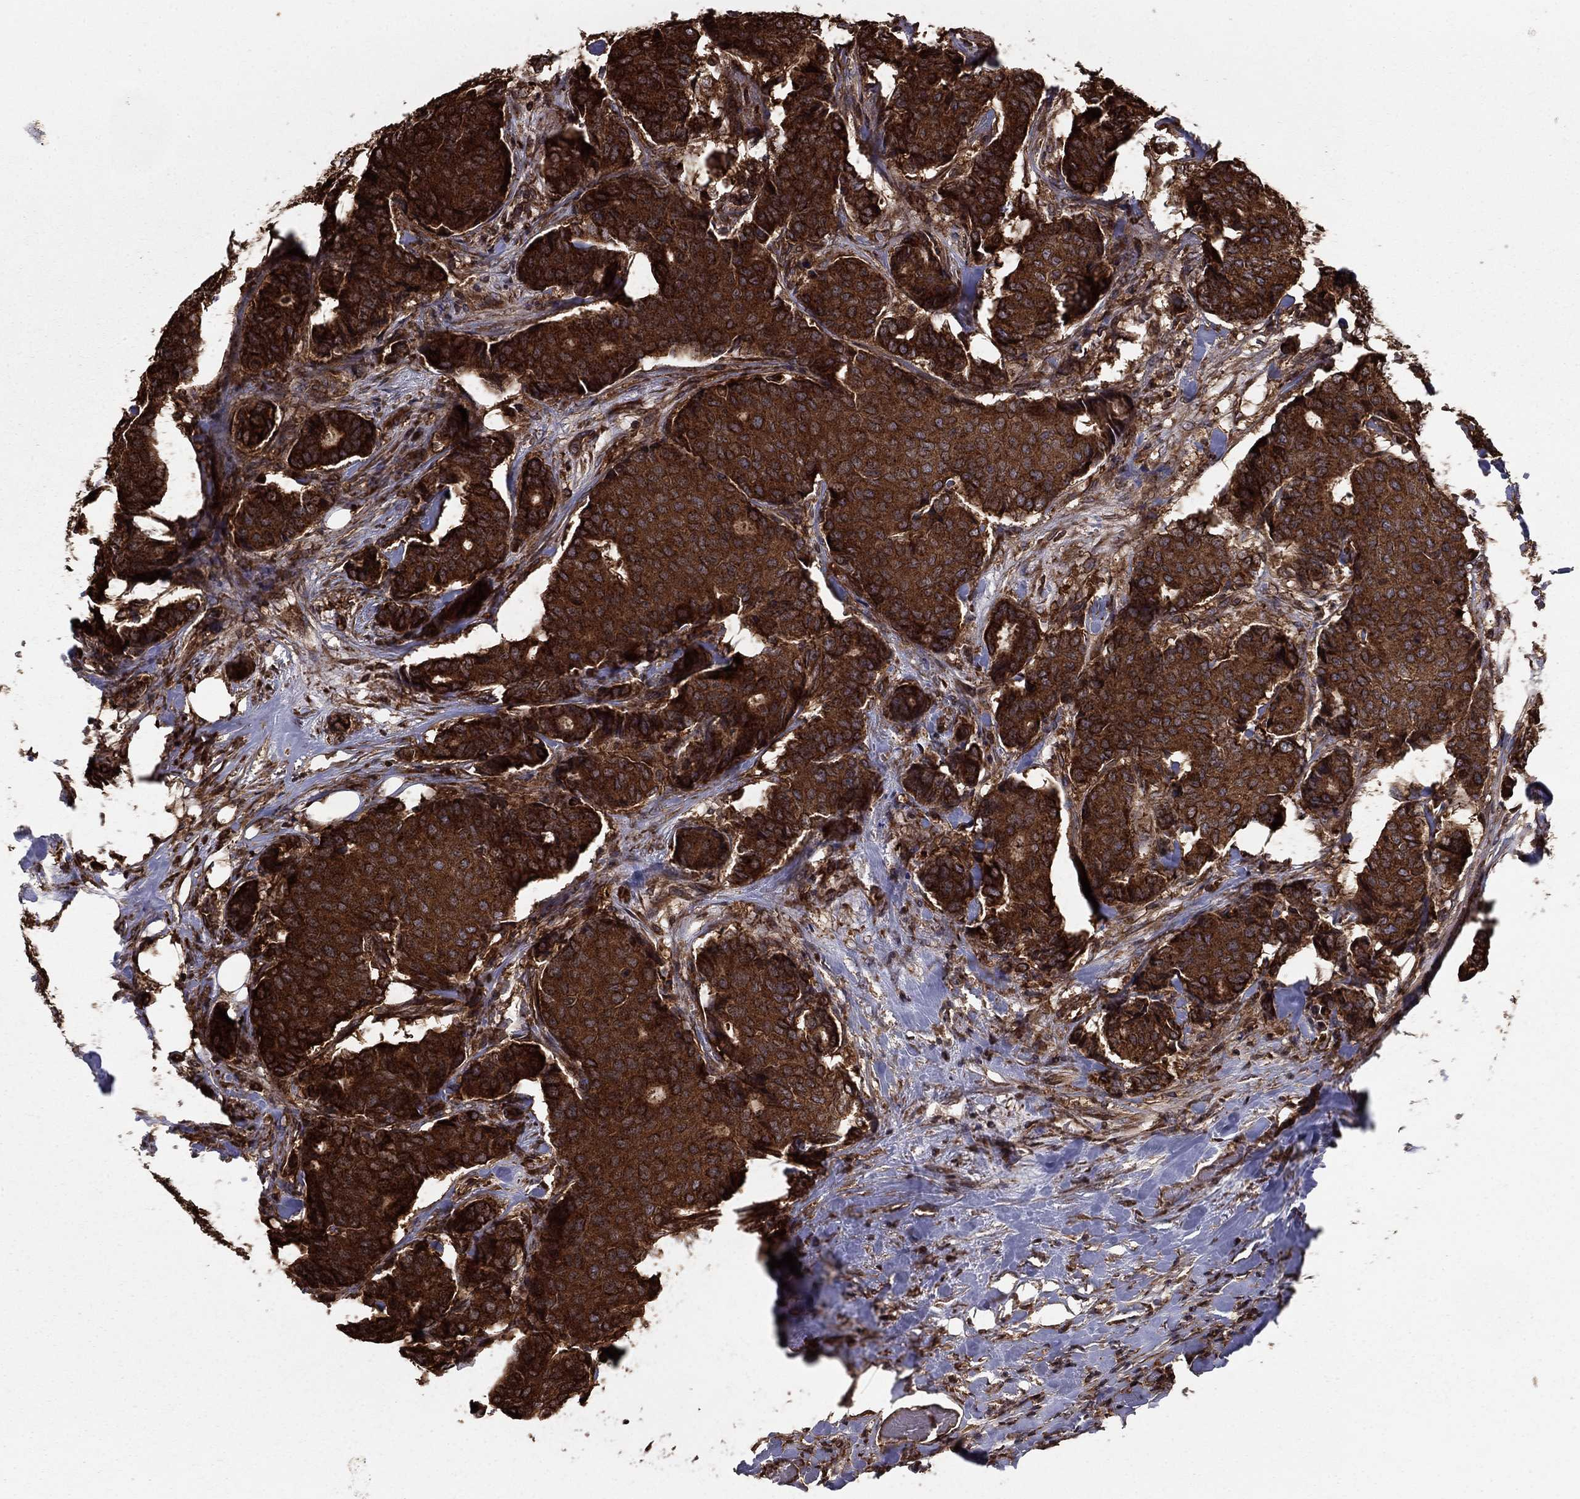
{"staining": {"intensity": "strong", "quantity": ">75%", "location": "cytoplasmic/membranous"}, "tissue": "breast cancer", "cell_type": "Tumor cells", "image_type": "cancer", "snomed": [{"axis": "morphology", "description": "Duct carcinoma"}, {"axis": "topography", "description": "Breast"}], "caption": "A high-resolution histopathology image shows immunohistochemistry (IHC) staining of breast cancer (infiltrating ductal carcinoma), which exhibits strong cytoplasmic/membranous expression in about >75% of tumor cells. (Stains: DAB (3,3'-diaminobenzidine) in brown, nuclei in blue, Microscopy: brightfield microscopy at high magnification).", "gene": "BABAM2", "patient": {"sex": "female", "age": 75}}